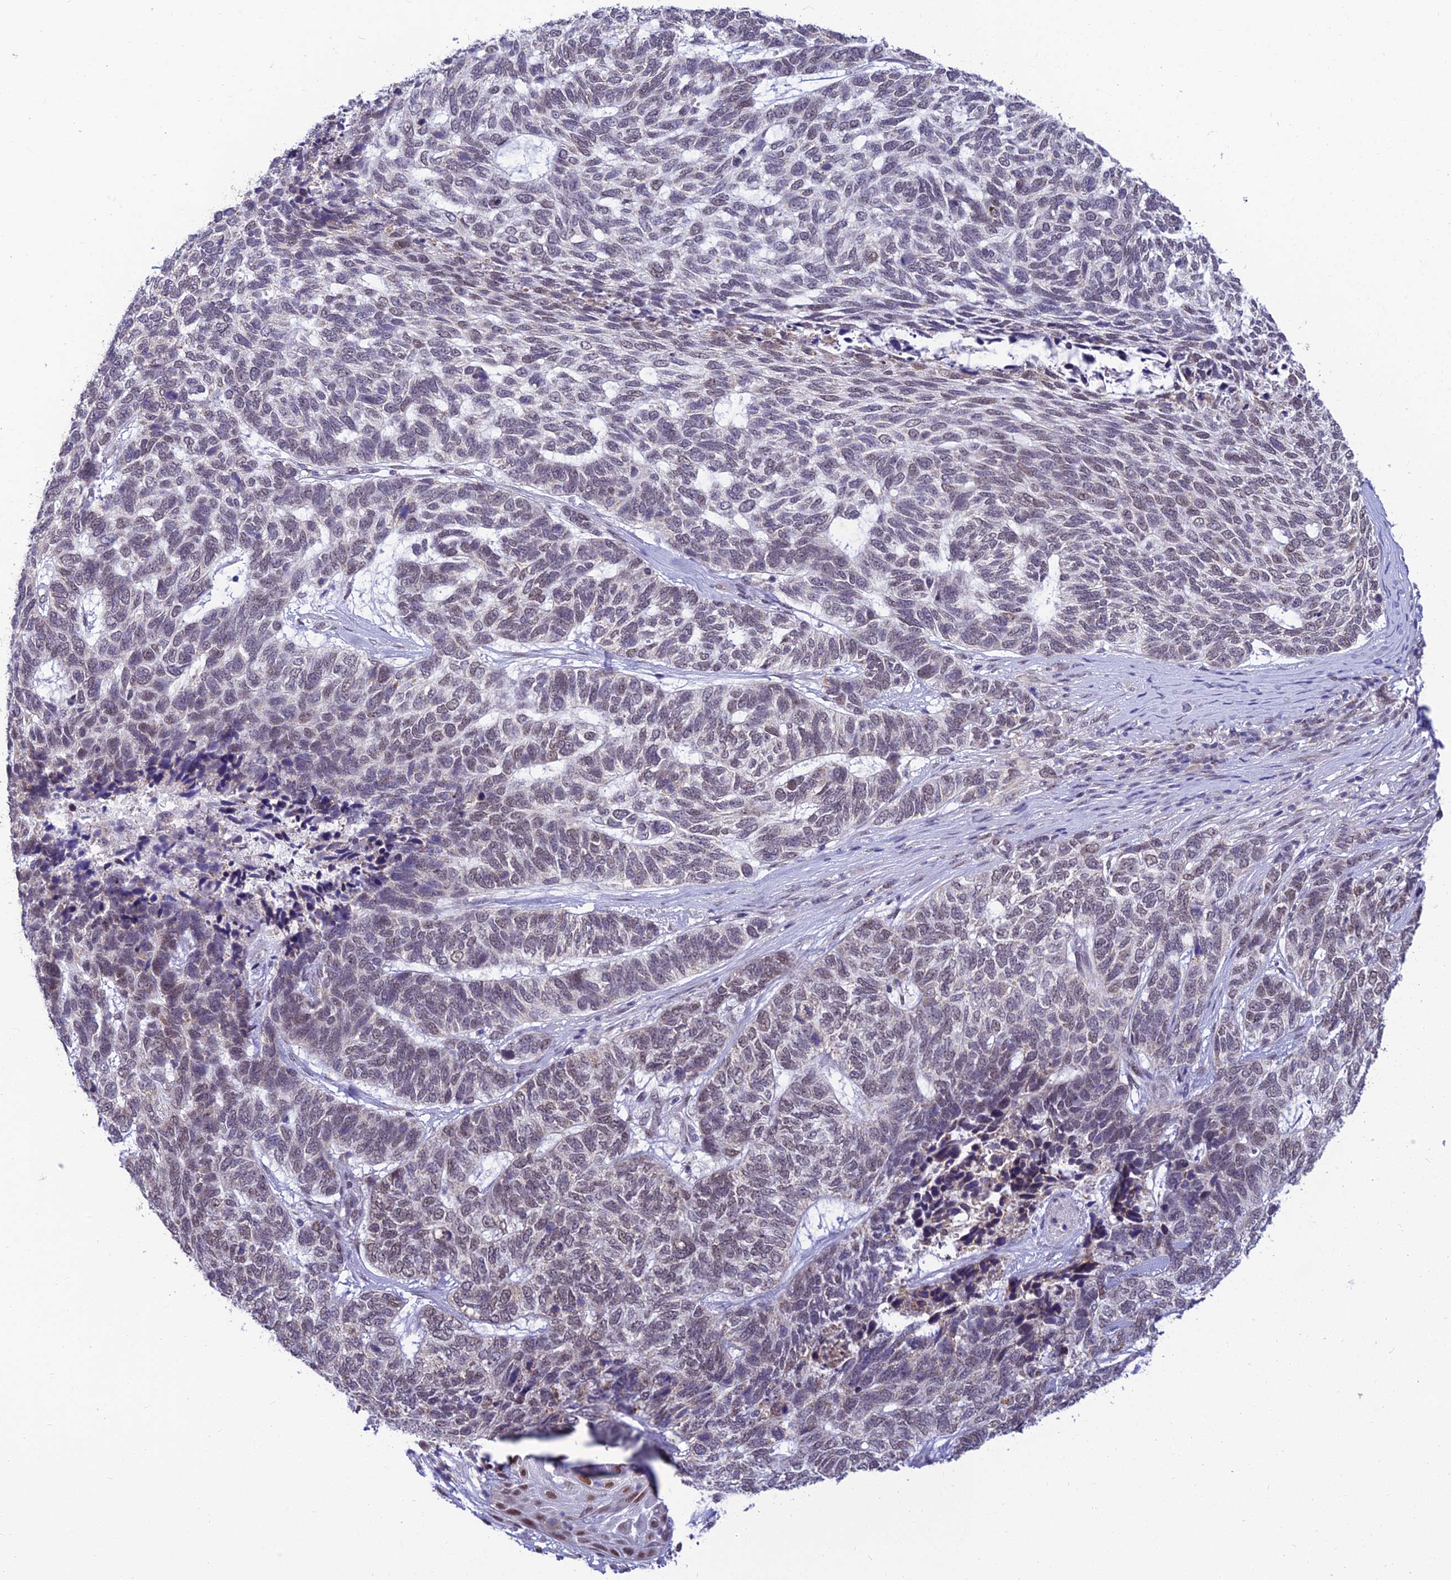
{"staining": {"intensity": "weak", "quantity": "25%-75%", "location": "nuclear"}, "tissue": "skin cancer", "cell_type": "Tumor cells", "image_type": "cancer", "snomed": [{"axis": "morphology", "description": "Basal cell carcinoma"}, {"axis": "topography", "description": "Skin"}], "caption": "Skin cancer stained with a protein marker exhibits weak staining in tumor cells.", "gene": "C2orf49", "patient": {"sex": "female", "age": 65}}